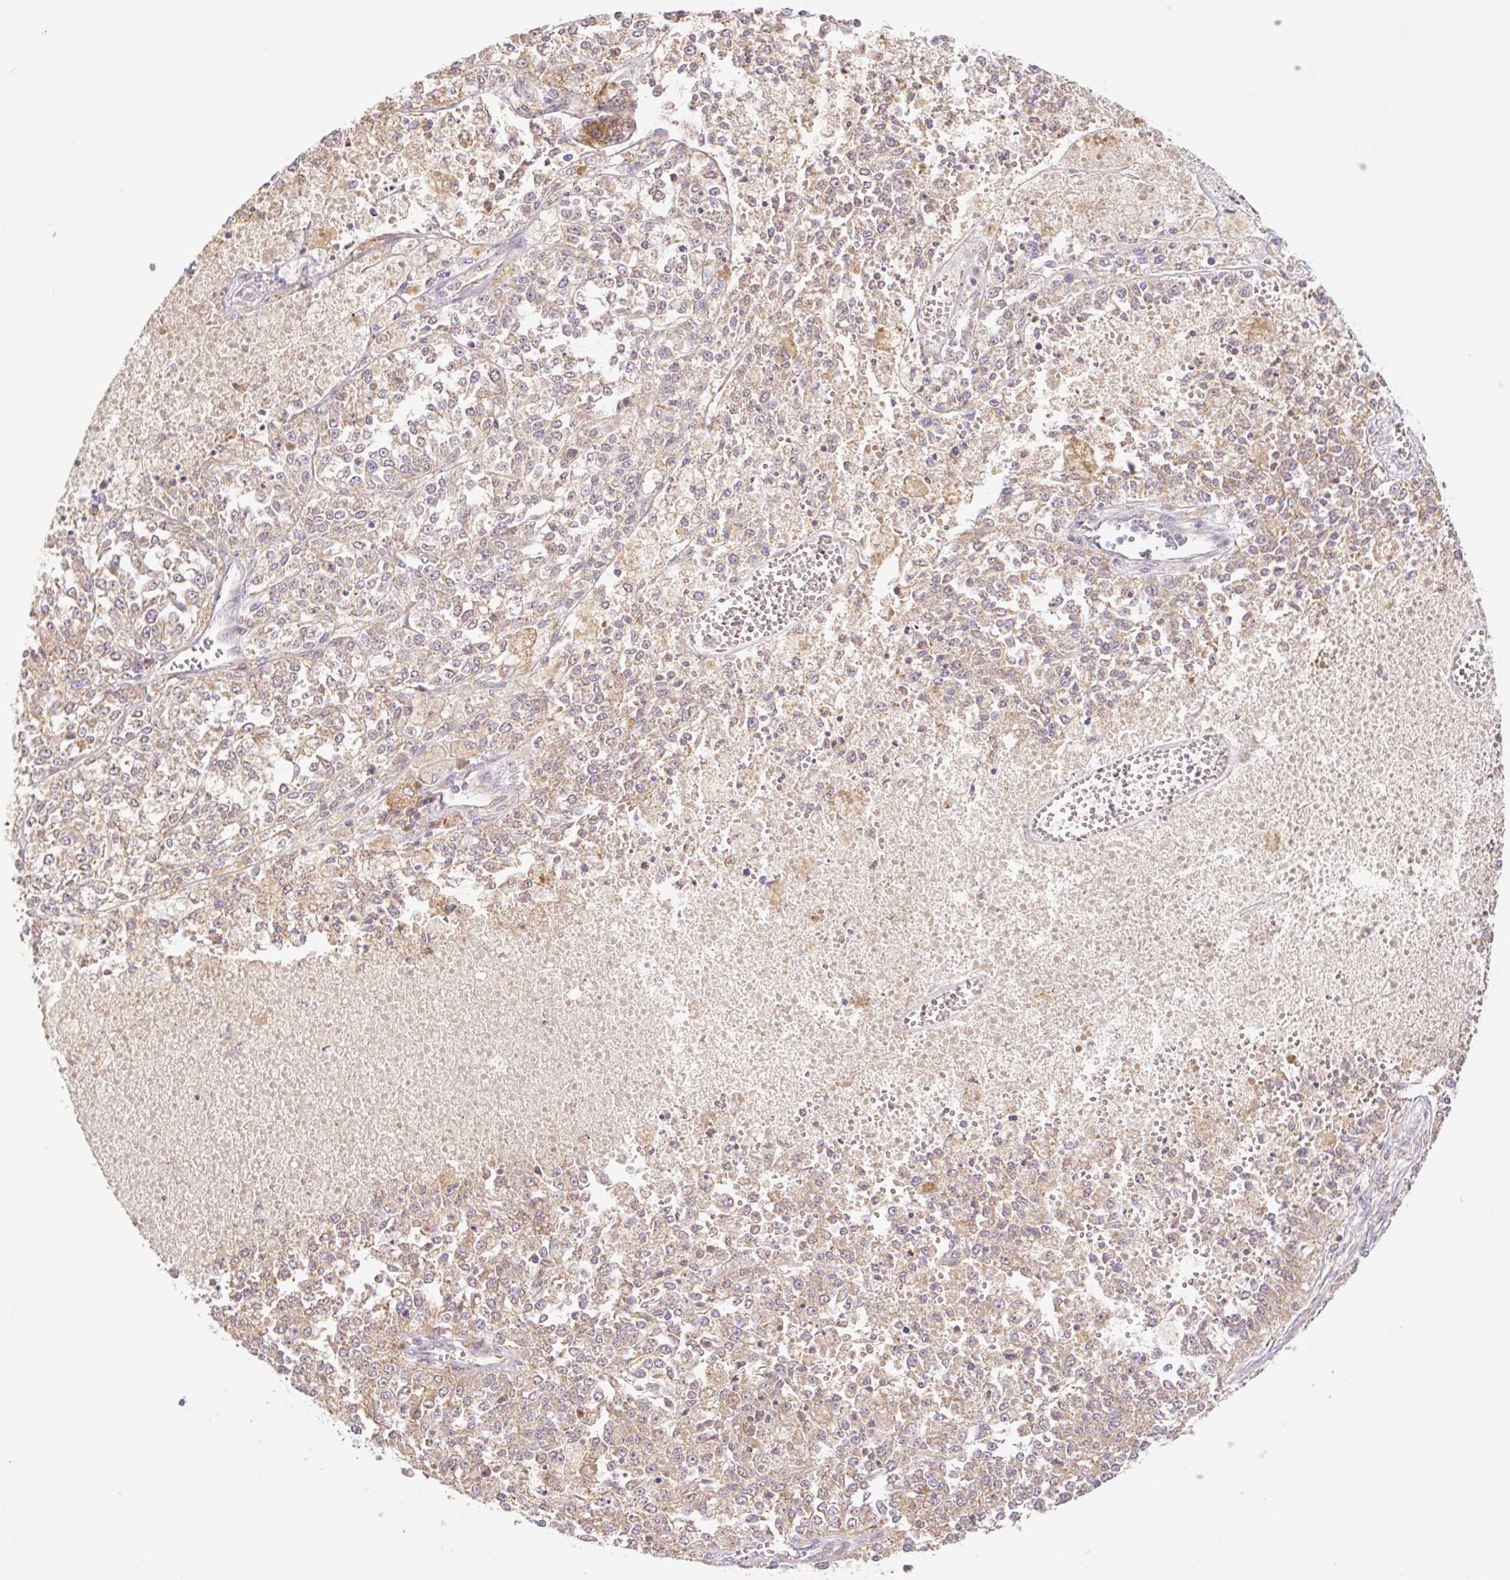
{"staining": {"intensity": "moderate", "quantity": ">75%", "location": "cytoplasmic/membranous"}, "tissue": "melanoma", "cell_type": "Tumor cells", "image_type": "cancer", "snomed": [{"axis": "morphology", "description": "Malignant melanoma, NOS"}, {"axis": "topography", "description": "Skin"}], "caption": "Human malignant melanoma stained with a brown dye displays moderate cytoplasmic/membranous positive expression in approximately >75% of tumor cells.", "gene": "GOSR2", "patient": {"sex": "female", "age": 64}}